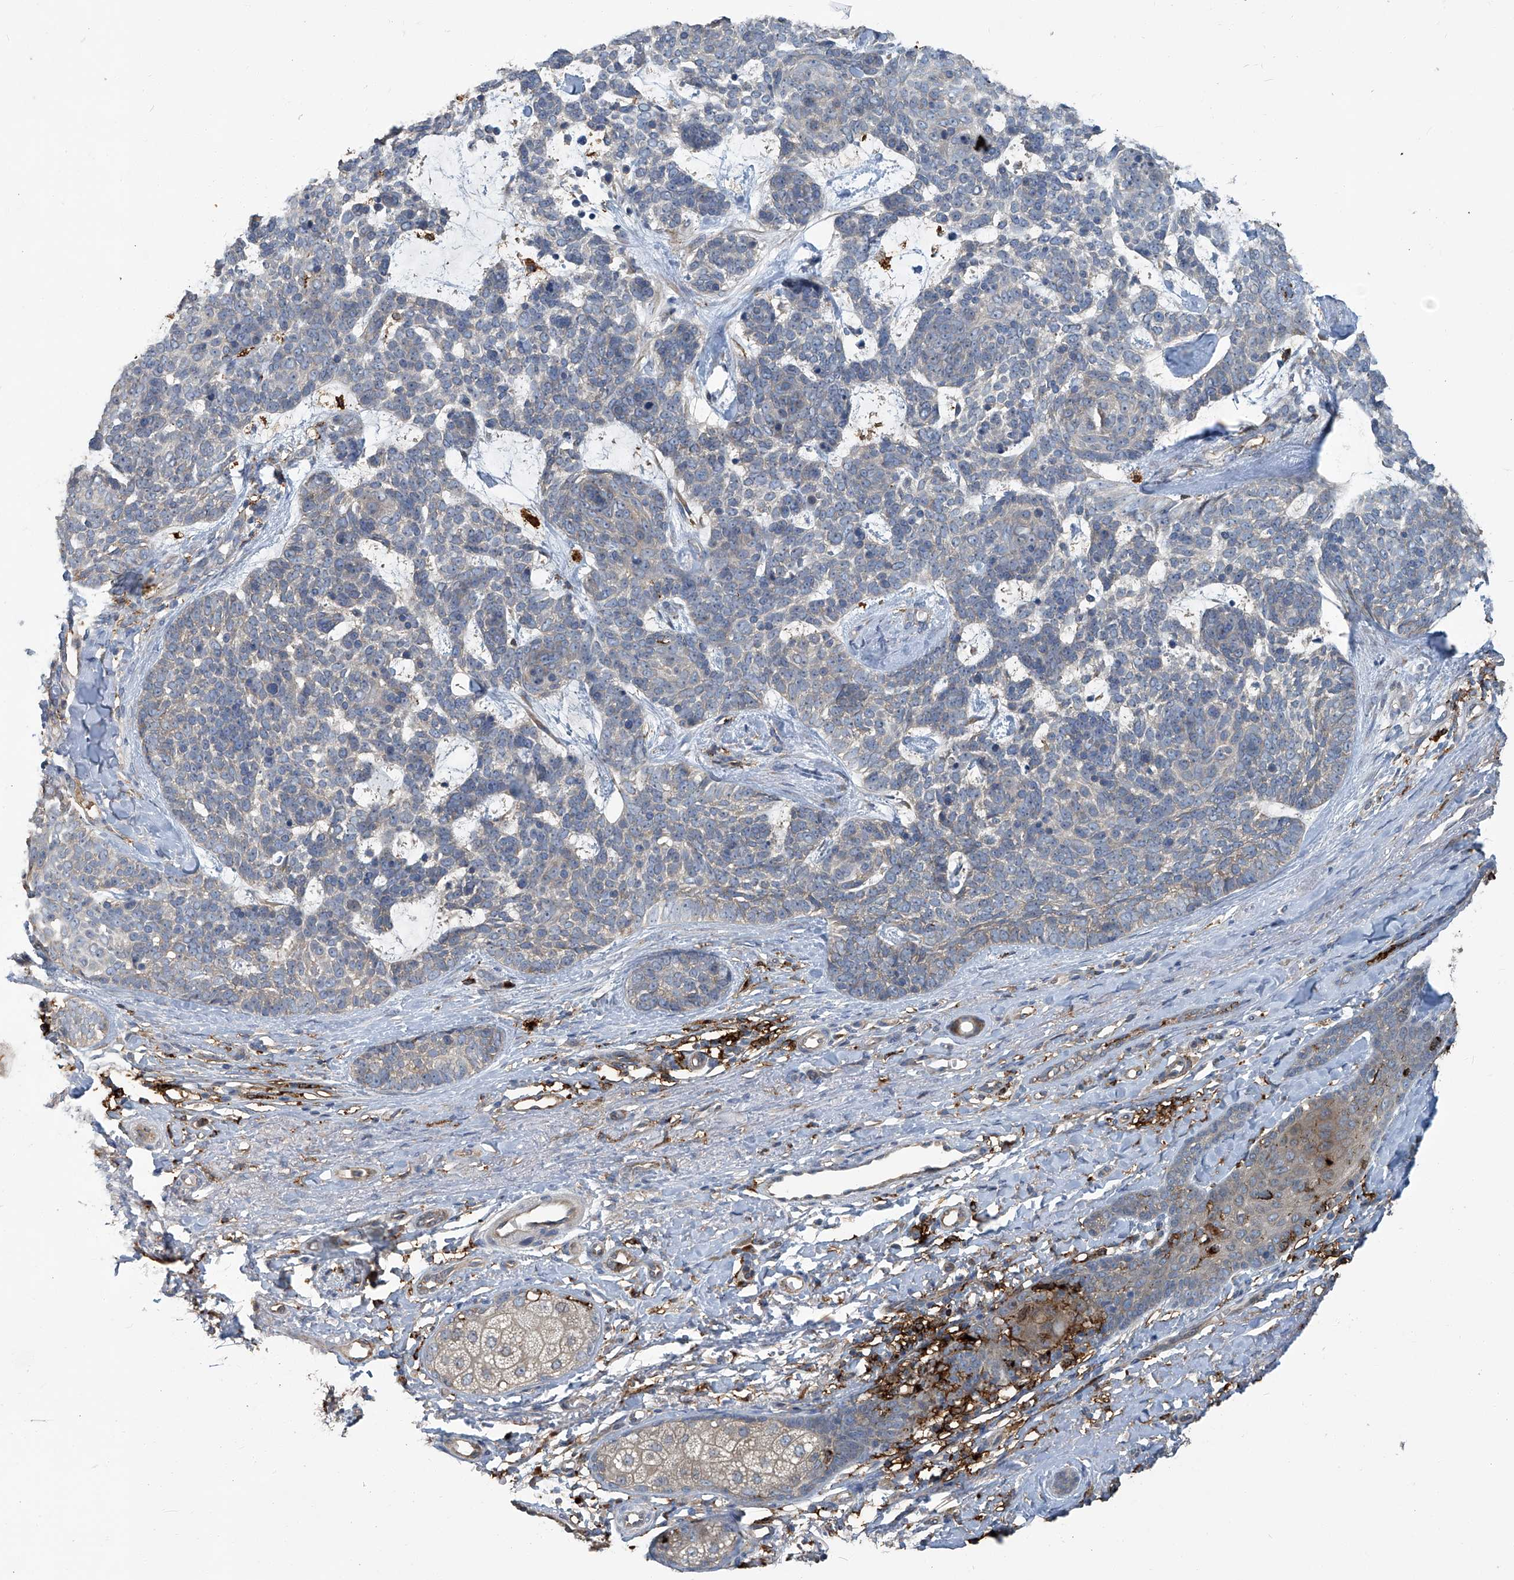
{"staining": {"intensity": "negative", "quantity": "none", "location": "none"}, "tissue": "skin cancer", "cell_type": "Tumor cells", "image_type": "cancer", "snomed": [{"axis": "morphology", "description": "Basal cell carcinoma"}, {"axis": "topography", "description": "Skin"}], "caption": "Immunohistochemistry (IHC) photomicrograph of skin basal cell carcinoma stained for a protein (brown), which demonstrates no positivity in tumor cells. (Stains: DAB immunohistochemistry (IHC) with hematoxylin counter stain, Microscopy: brightfield microscopy at high magnification).", "gene": "FAM167A", "patient": {"sex": "female", "age": 81}}